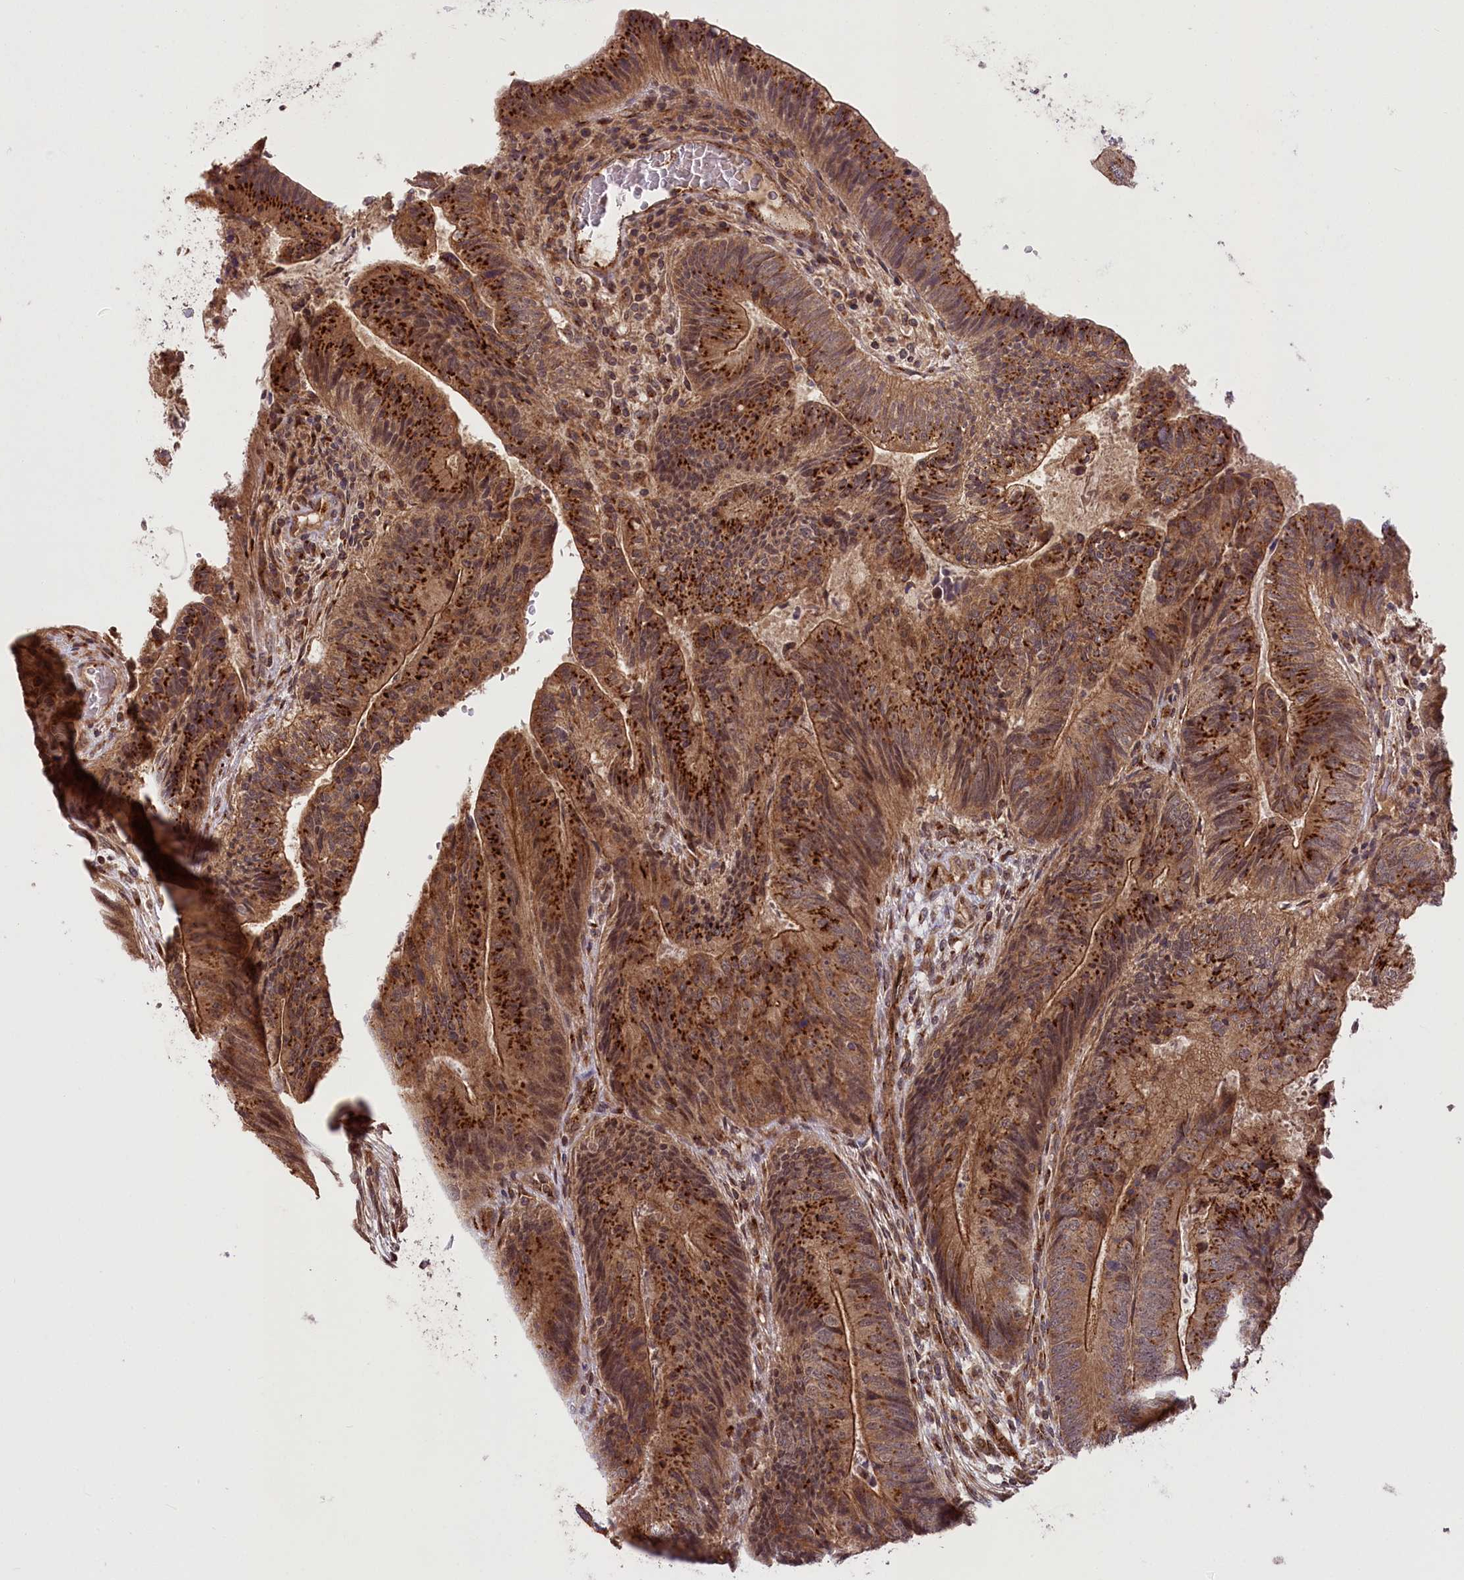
{"staining": {"intensity": "strong", "quantity": ">75%", "location": "cytoplasmic/membranous,nuclear"}, "tissue": "colorectal cancer", "cell_type": "Tumor cells", "image_type": "cancer", "snomed": [{"axis": "morphology", "description": "Adenocarcinoma, NOS"}, {"axis": "topography", "description": "Colon"}], "caption": "This is an image of immunohistochemistry (IHC) staining of colorectal cancer (adenocarcinoma), which shows strong staining in the cytoplasmic/membranous and nuclear of tumor cells.", "gene": "CARD19", "patient": {"sex": "female", "age": 67}}